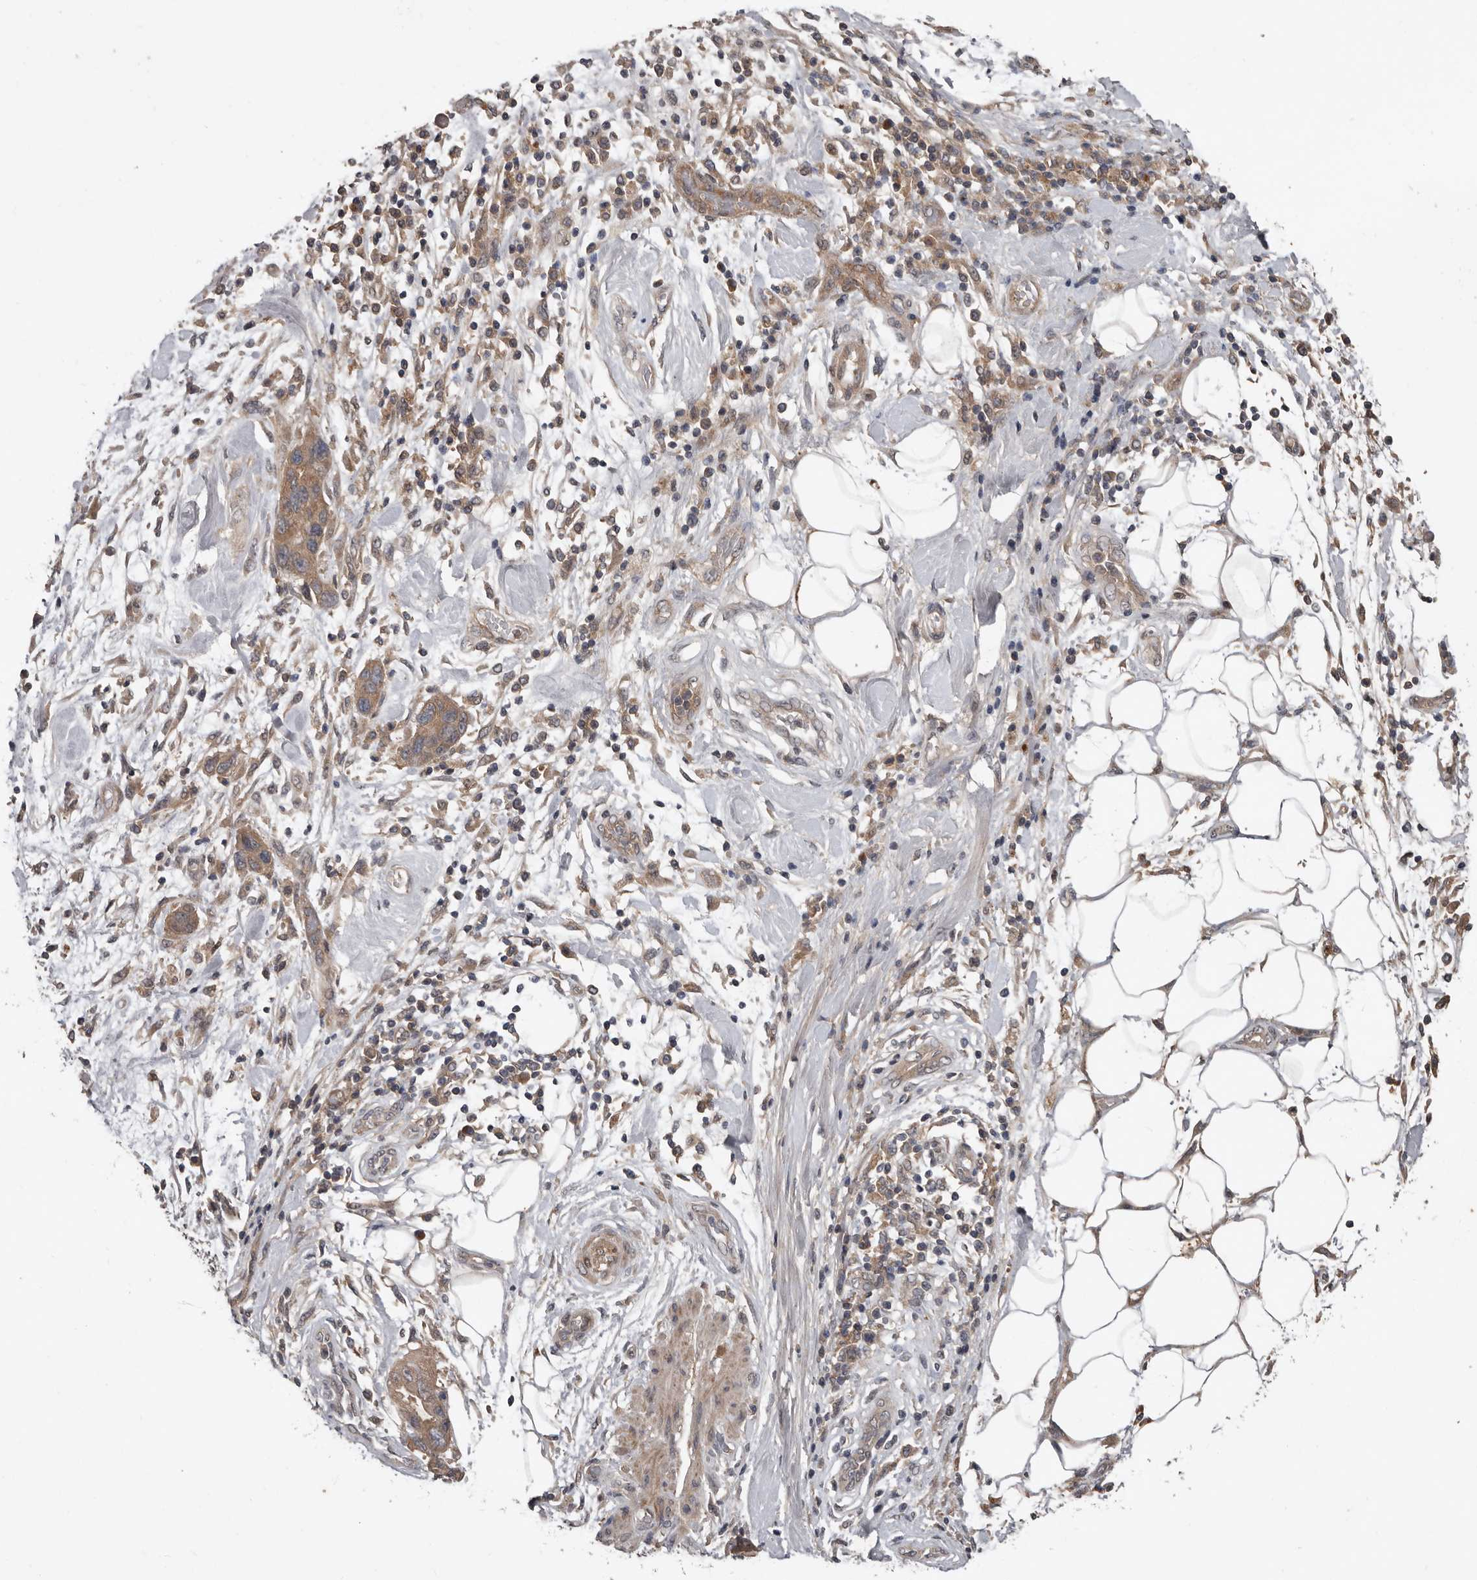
{"staining": {"intensity": "moderate", "quantity": ">75%", "location": "cytoplasmic/membranous"}, "tissue": "pancreatic cancer", "cell_type": "Tumor cells", "image_type": "cancer", "snomed": [{"axis": "morphology", "description": "Normal tissue, NOS"}, {"axis": "morphology", "description": "Adenocarcinoma, NOS"}, {"axis": "topography", "description": "Pancreas"}], "caption": "This micrograph shows pancreatic cancer stained with IHC to label a protein in brown. The cytoplasmic/membranous of tumor cells show moderate positivity for the protein. Nuclei are counter-stained blue.", "gene": "DNAJB4", "patient": {"sex": "female", "age": 71}}